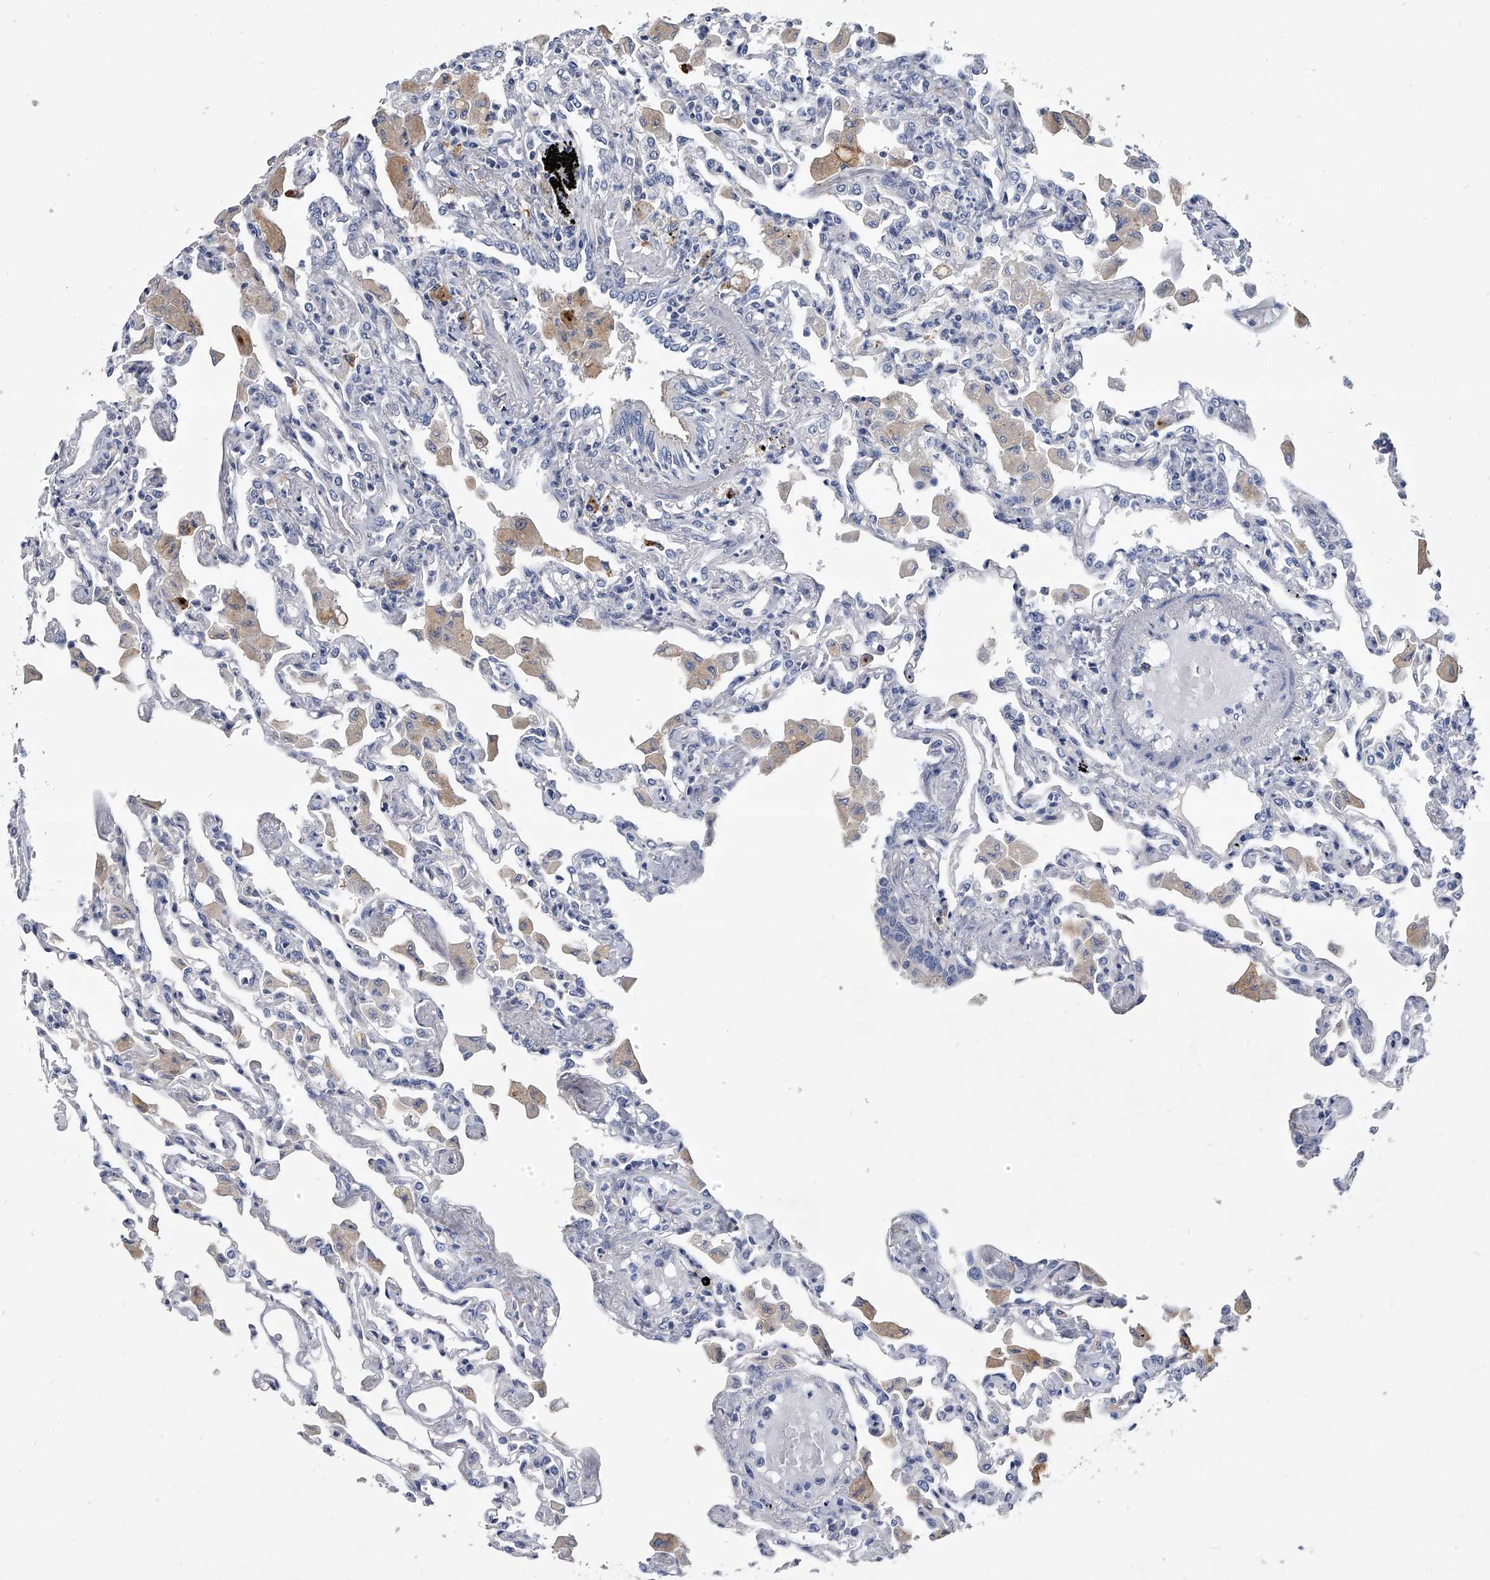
{"staining": {"intensity": "negative", "quantity": "none", "location": "none"}, "tissue": "lung", "cell_type": "Alveolar cells", "image_type": "normal", "snomed": [{"axis": "morphology", "description": "Normal tissue, NOS"}, {"axis": "topography", "description": "Bronchus"}, {"axis": "topography", "description": "Lung"}], "caption": "Lung stained for a protein using immunohistochemistry reveals no staining alveolar cells.", "gene": "SPP1", "patient": {"sex": "female", "age": 49}}